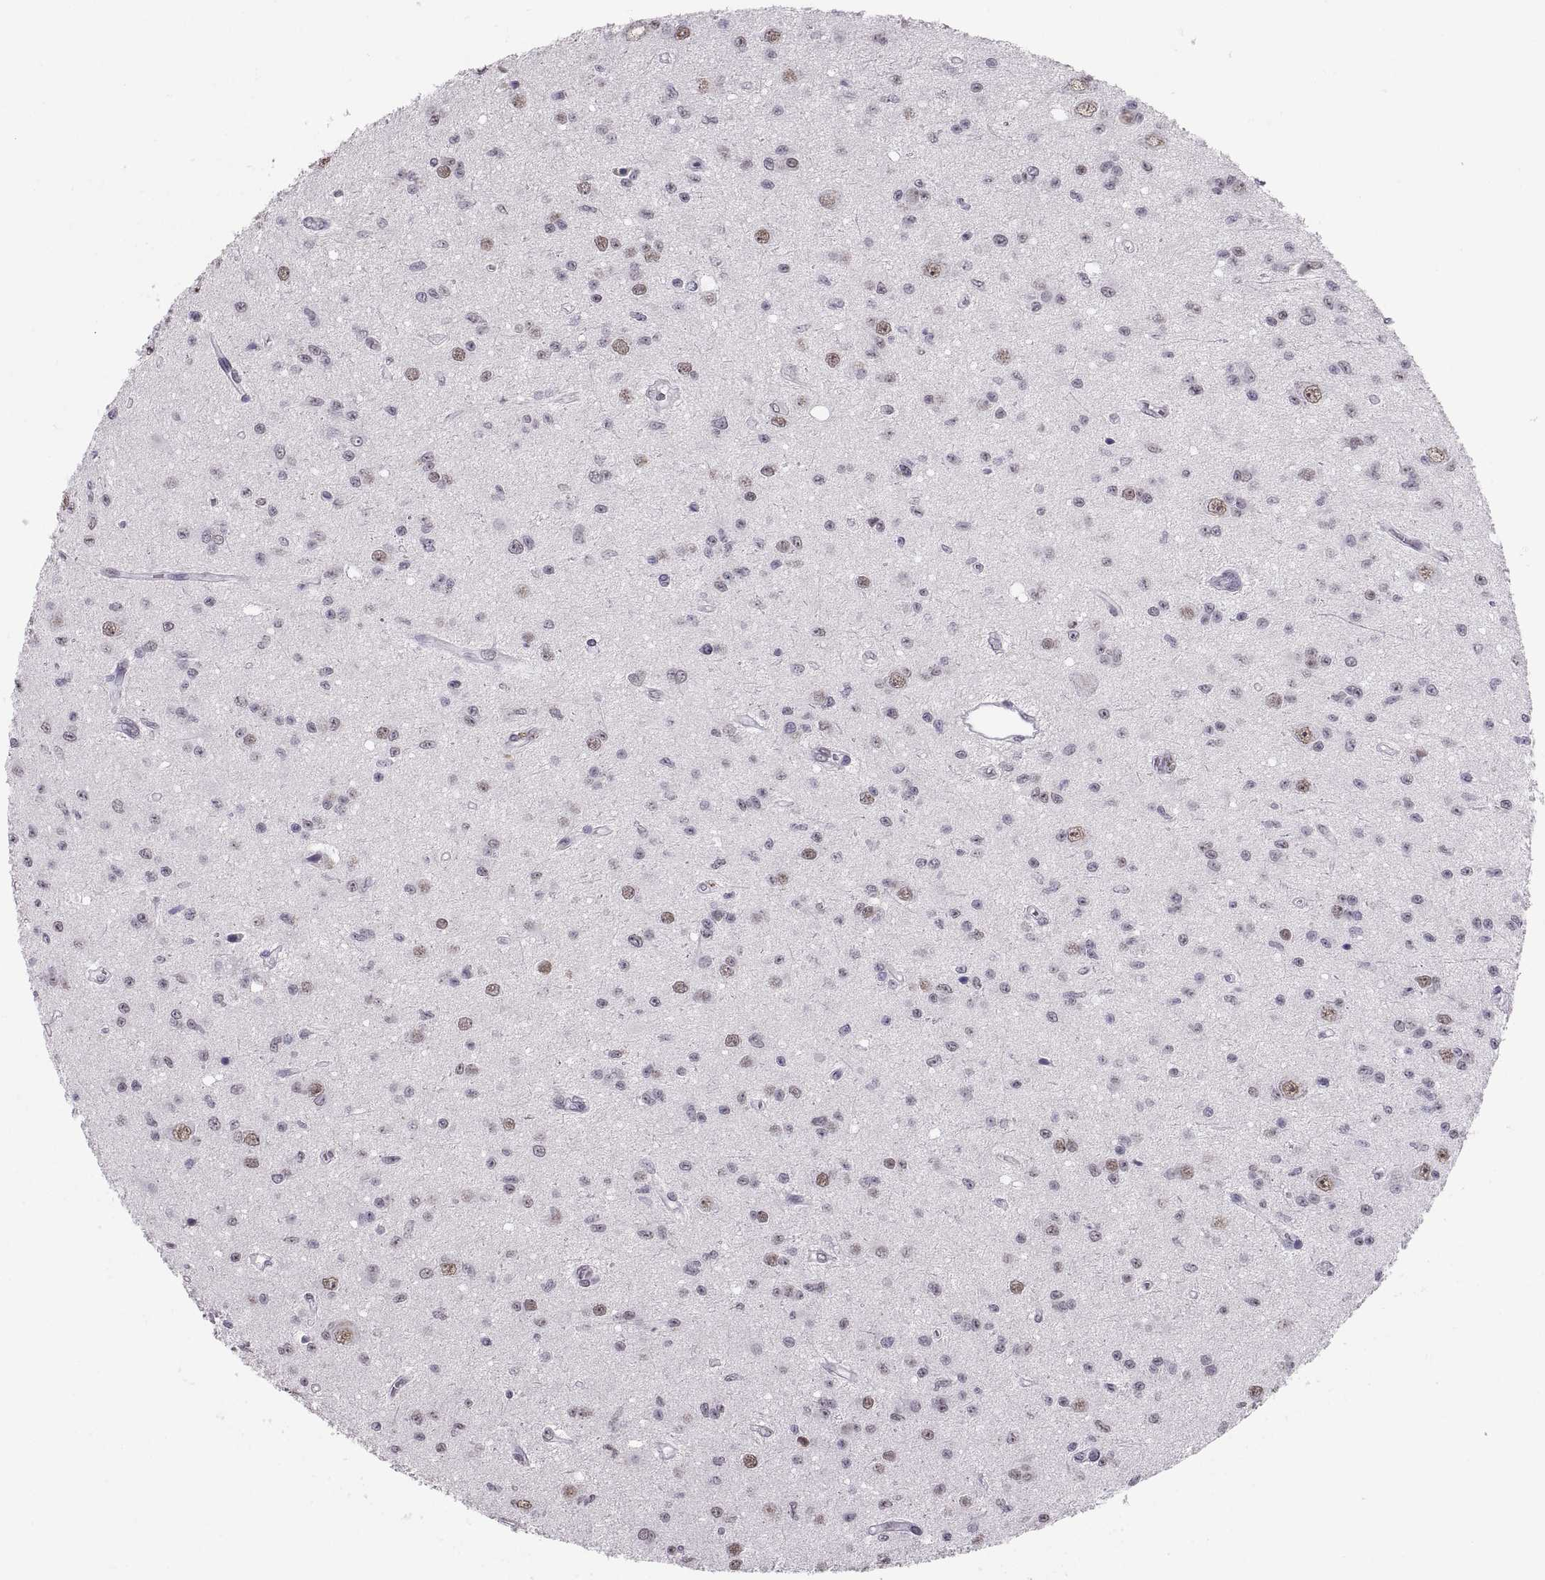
{"staining": {"intensity": "negative", "quantity": "none", "location": "none"}, "tissue": "glioma", "cell_type": "Tumor cells", "image_type": "cancer", "snomed": [{"axis": "morphology", "description": "Glioma, malignant, Low grade"}, {"axis": "topography", "description": "Brain"}], "caption": "Tumor cells show no significant protein positivity in malignant glioma (low-grade).", "gene": "CARTPT", "patient": {"sex": "female", "age": 45}}